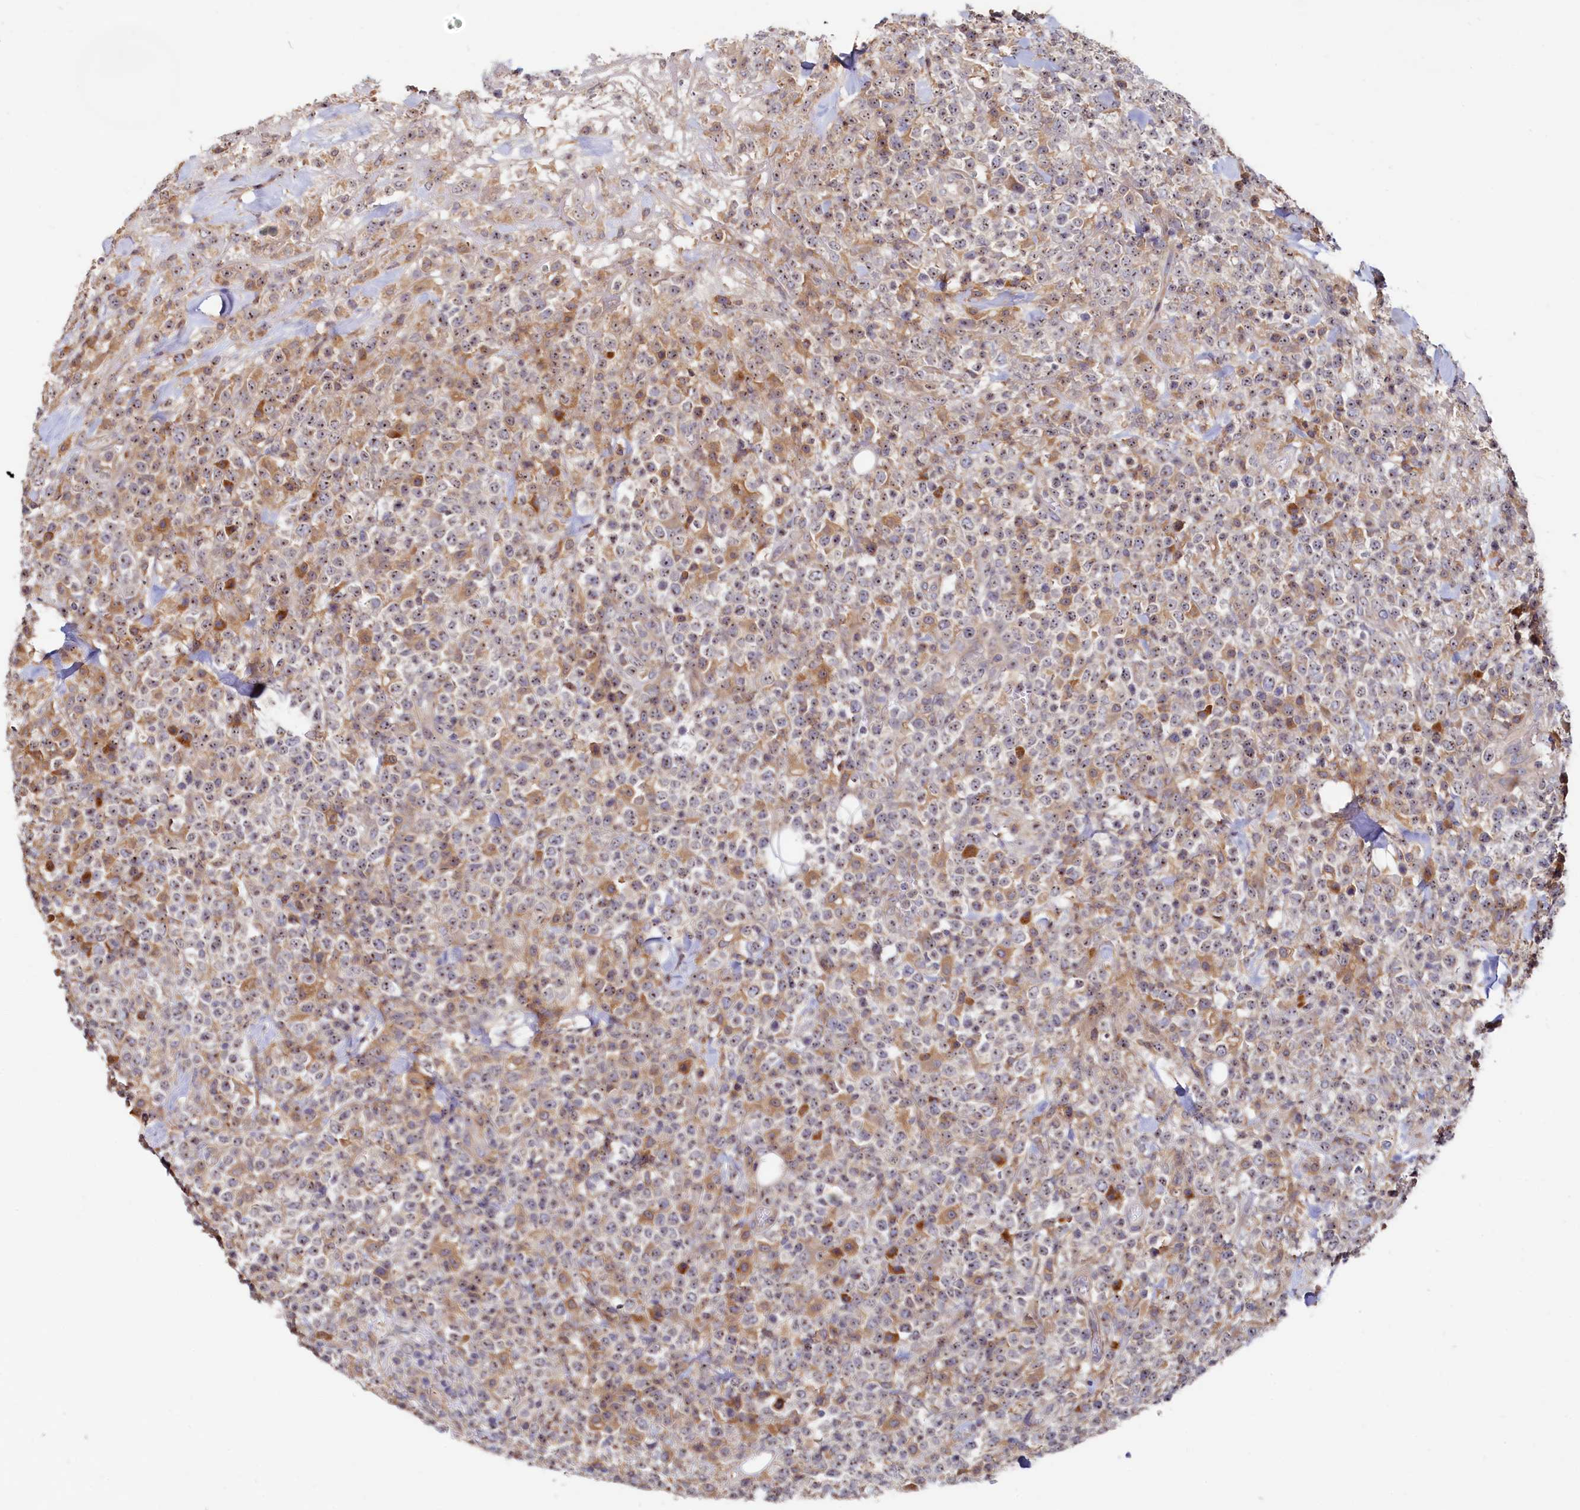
{"staining": {"intensity": "weak", "quantity": "25%-75%", "location": "cytoplasmic/membranous,nuclear"}, "tissue": "lymphoma", "cell_type": "Tumor cells", "image_type": "cancer", "snomed": [{"axis": "morphology", "description": "Malignant lymphoma, non-Hodgkin's type, High grade"}, {"axis": "topography", "description": "Colon"}], "caption": "Immunohistochemical staining of human lymphoma shows weak cytoplasmic/membranous and nuclear protein positivity in approximately 25%-75% of tumor cells.", "gene": "RGS7BP", "patient": {"sex": "female", "age": 53}}